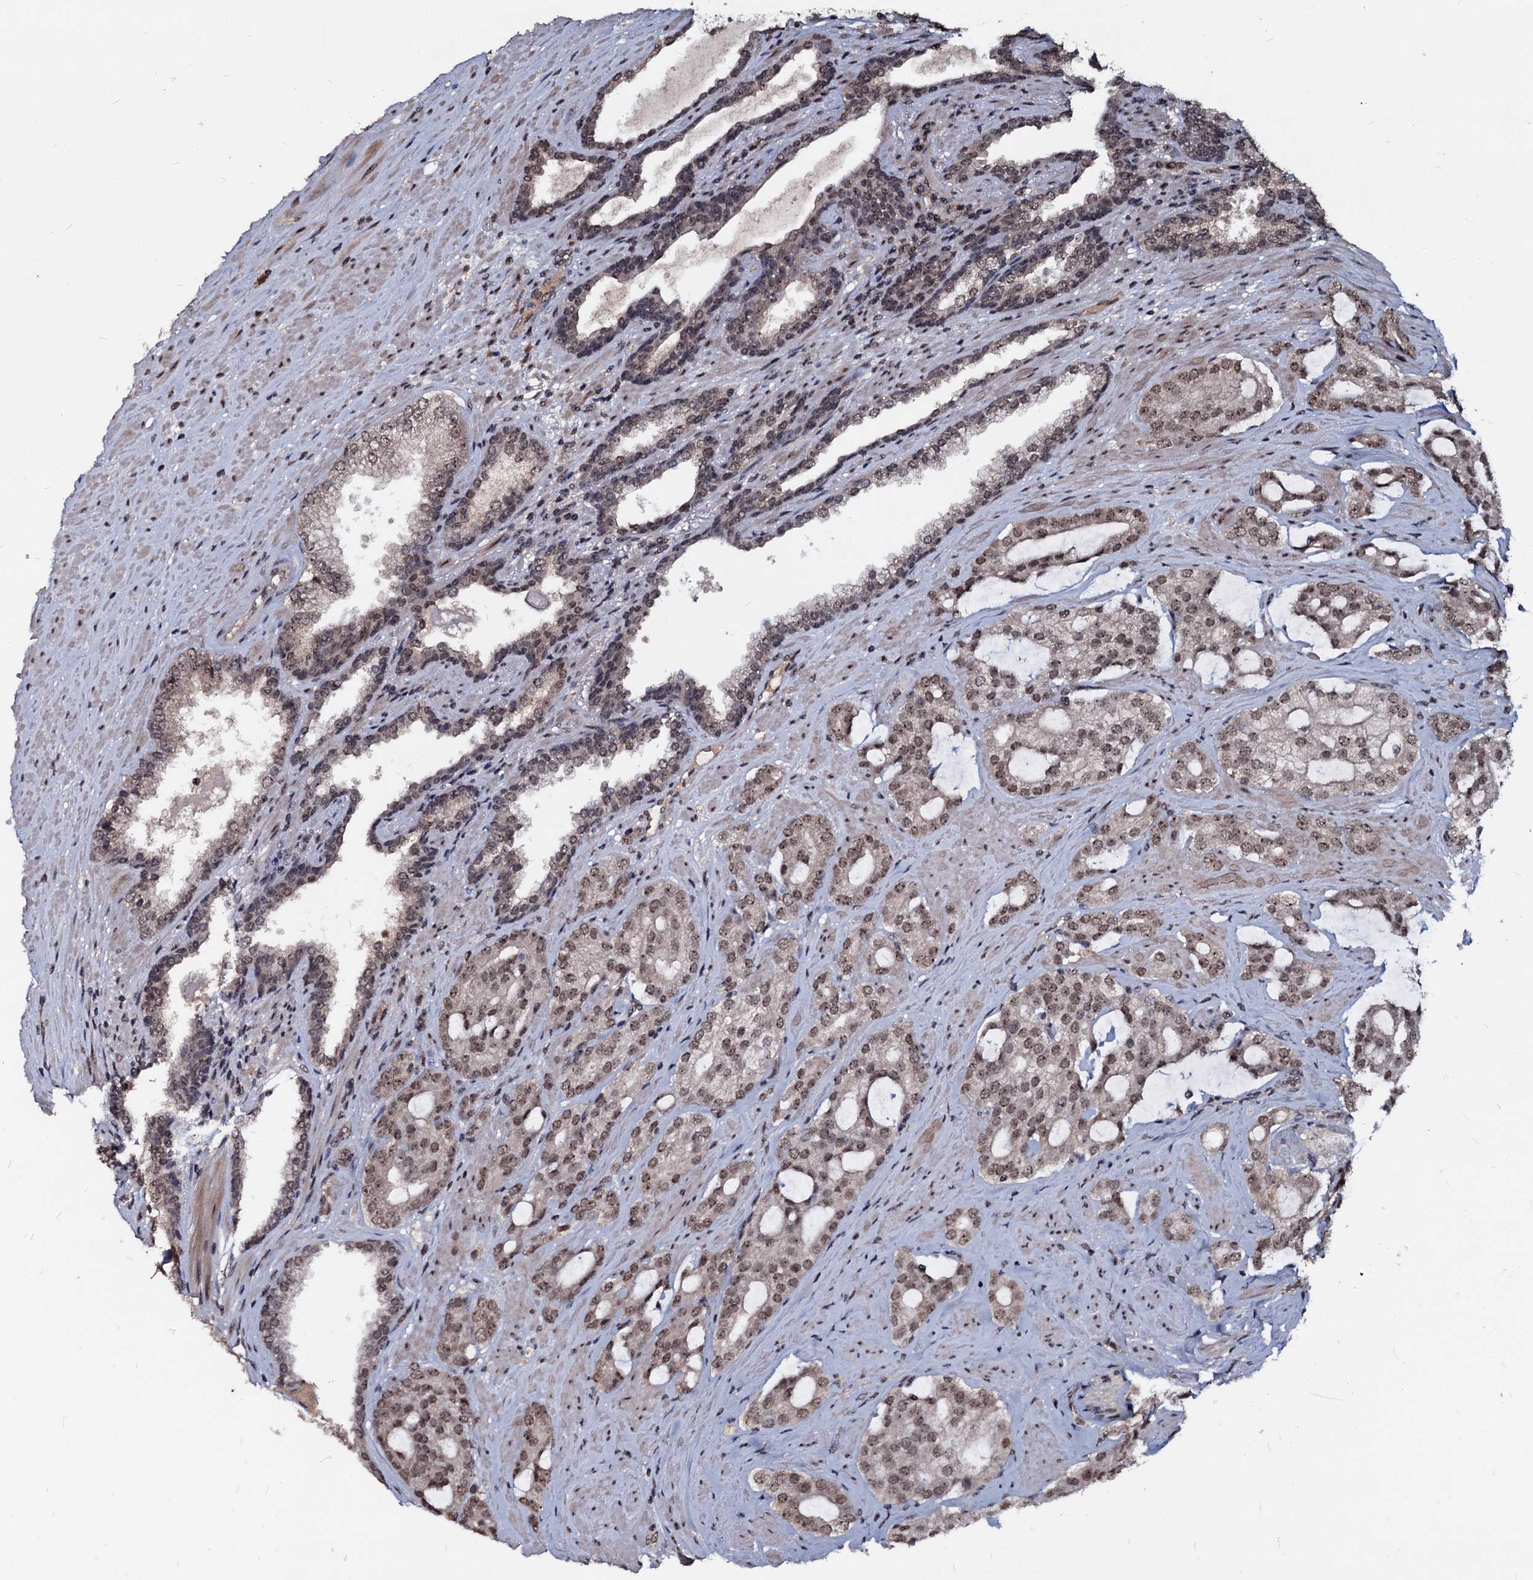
{"staining": {"intensity": "moderate", "quantity": ">75%", "location": "nuclear"}, "tissue": "prostate cancer", "cell_type": "Tumor cells", "image_type": "cancer", "snomed": [{"axis": "morphology", "description": "Adenocarcinoma, High grade"}, {"axis": "topography", "description": "Prostate"}], "caption": "Immunohistochemistry (DAB) staining of human prostate cancer shows moderate nuclear protein staining in about >75% of tumor cells. Nuclei are stained in blue.", "gene": "FAM216B", "patient": {"sex": "male", "age": 63}}